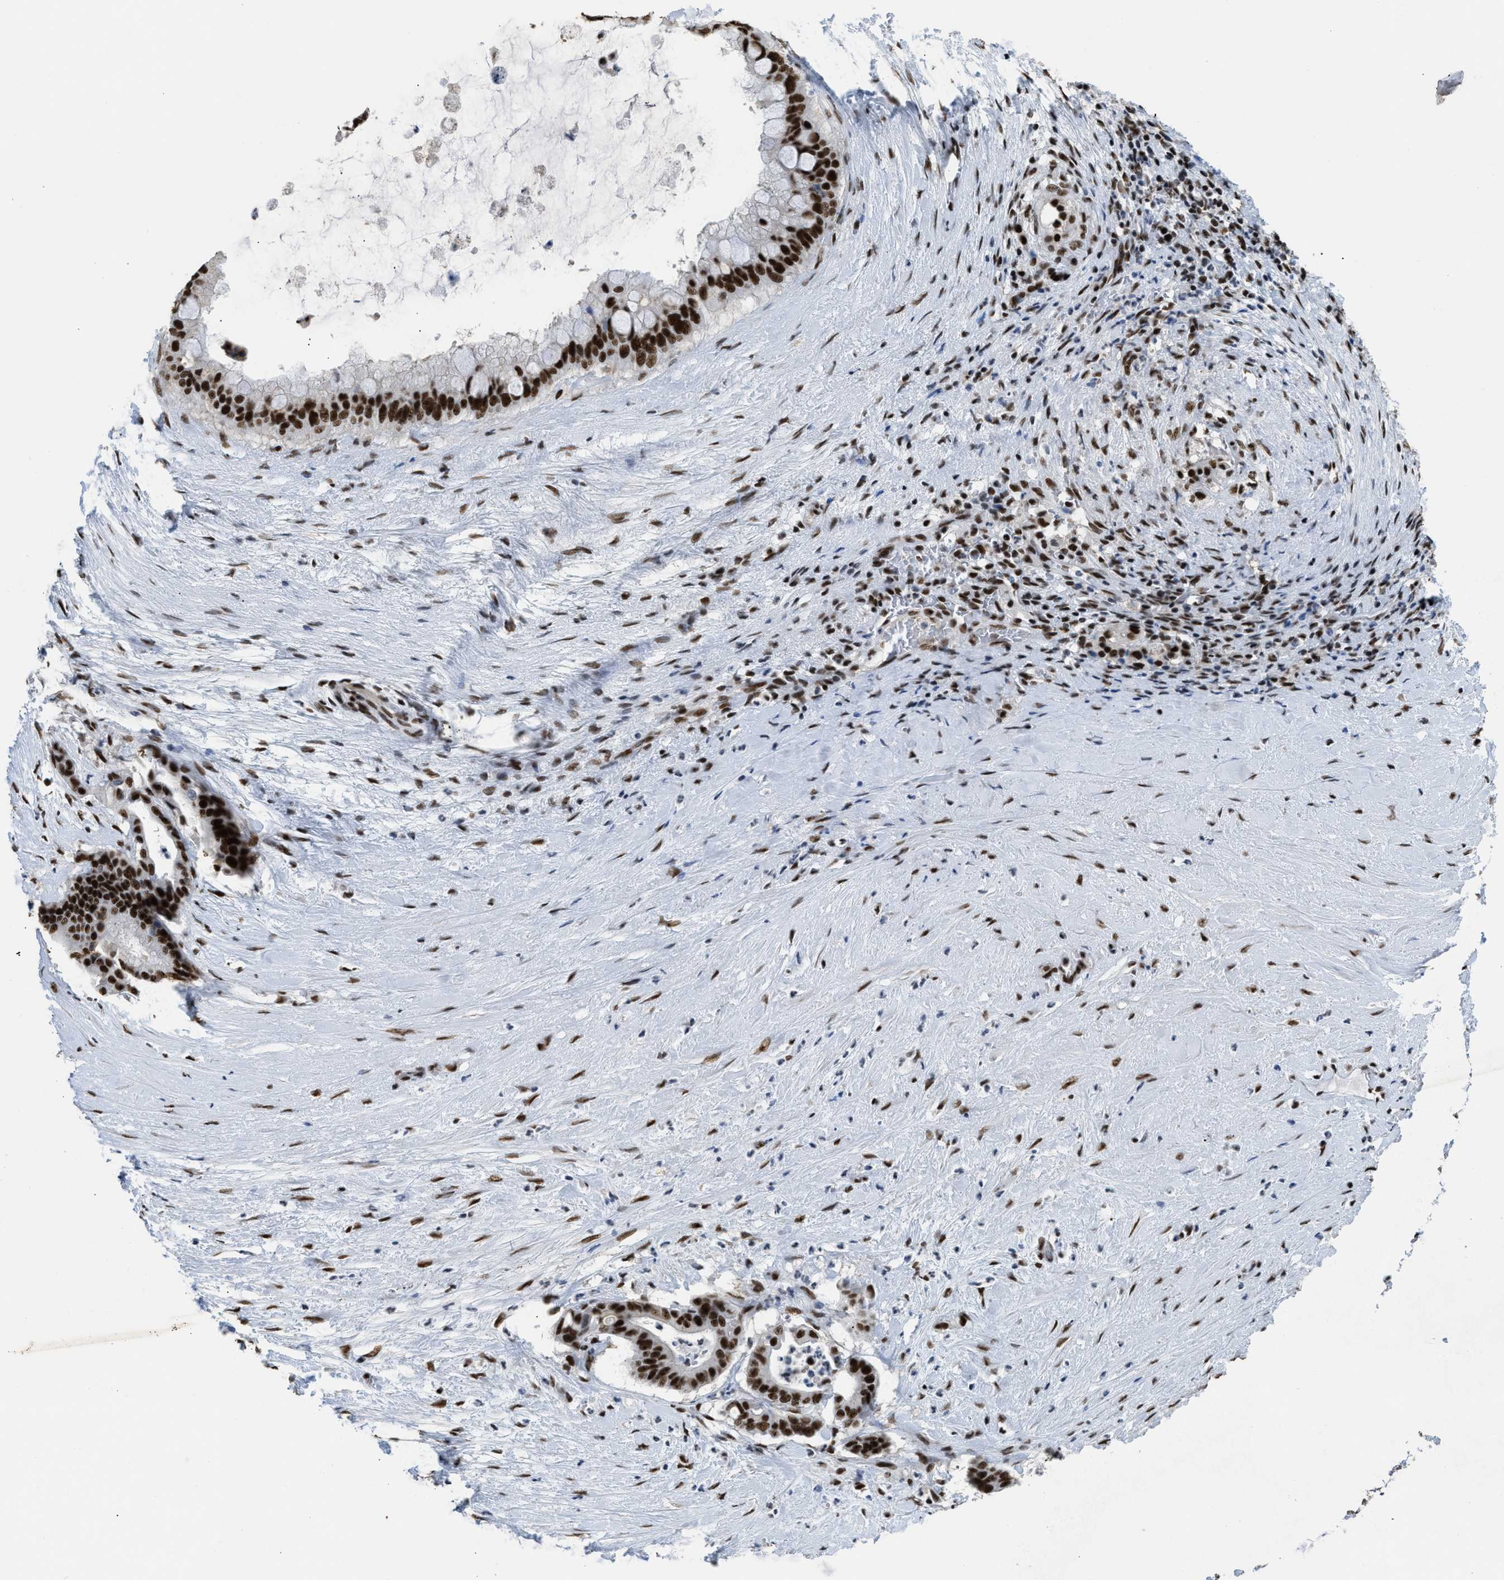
{"staining": {"intensity": "strong", "quantity": ">75%", "location": "nuclear"}, "tissue": "pancreatic cancer", "cell_type": "Tumor cells", "image_type": "cancer", "snomed": [{"axis": "morphology", "description": "Adenocarcinoma, NOS"}, {"axis": "topography", "description": "Pancreas"}], "caption": "Pancreatic cancer was stained to show a protein in brown. There is high levels of strong nuclear positivity in approximately >75% of tumor cells.", "gene": "SCAF4", "patient": {"sex": "male", "age": 41}}